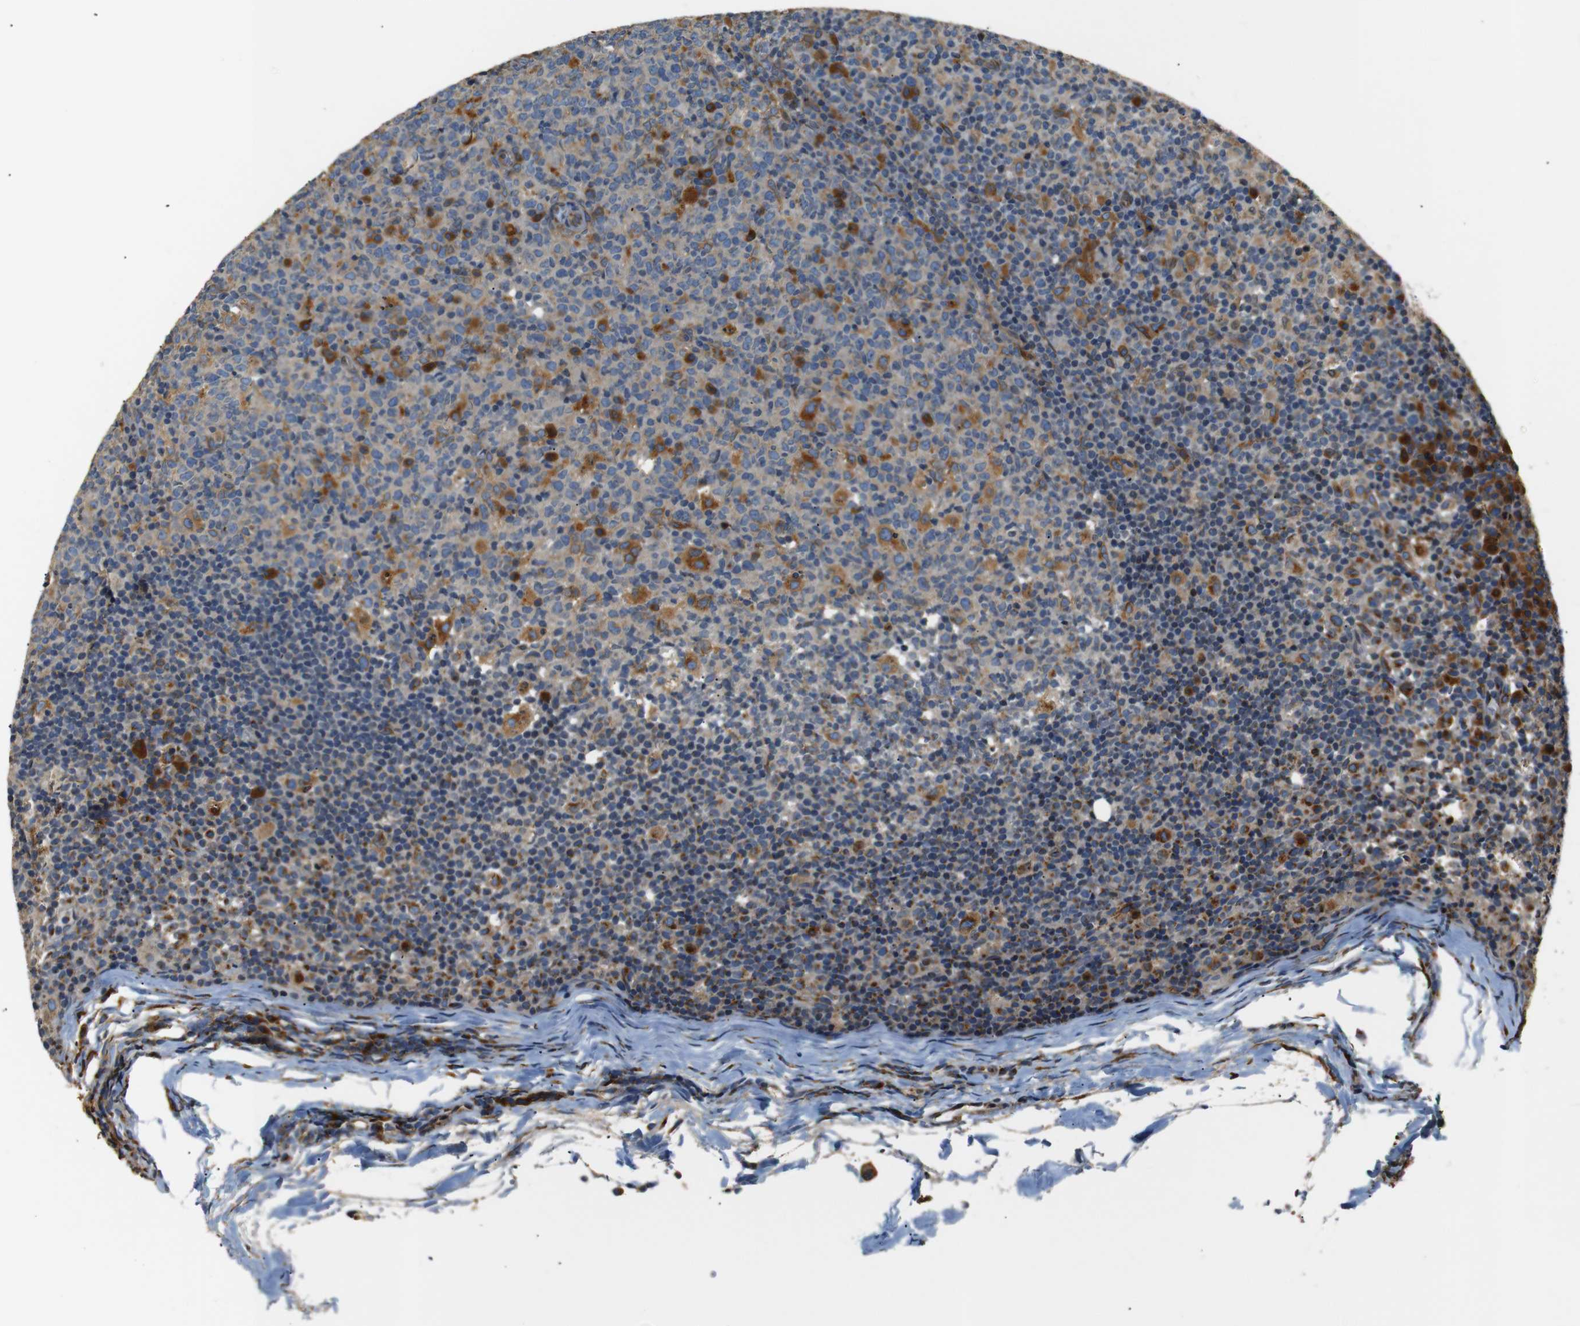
{"staining": {"intensity": "moderate", "quantity": "25%-75%", "location": "cytoplasmic/membranous"}, "tissue": "lymph node", "cell_type": "Germinal center cells", "image_type": "normal", "snomed": [{"axis": "morphology", "description": "Normal tissue, NOS"}, {"axis": "morphology", "description": "Inflammation, NOS"}, {"axis": "topography", "description": "Lymph node"}], "caption": "High-power microscopy captured an immunohistochemistry (IHC) photomicrograph of normal lymph node, revealing moderate cytoplasmic/membranous positivity in approximately 25%-75% of germinal center cells.", "gene": "TMED2", "patient": {"sex": "male", "age": 55}}